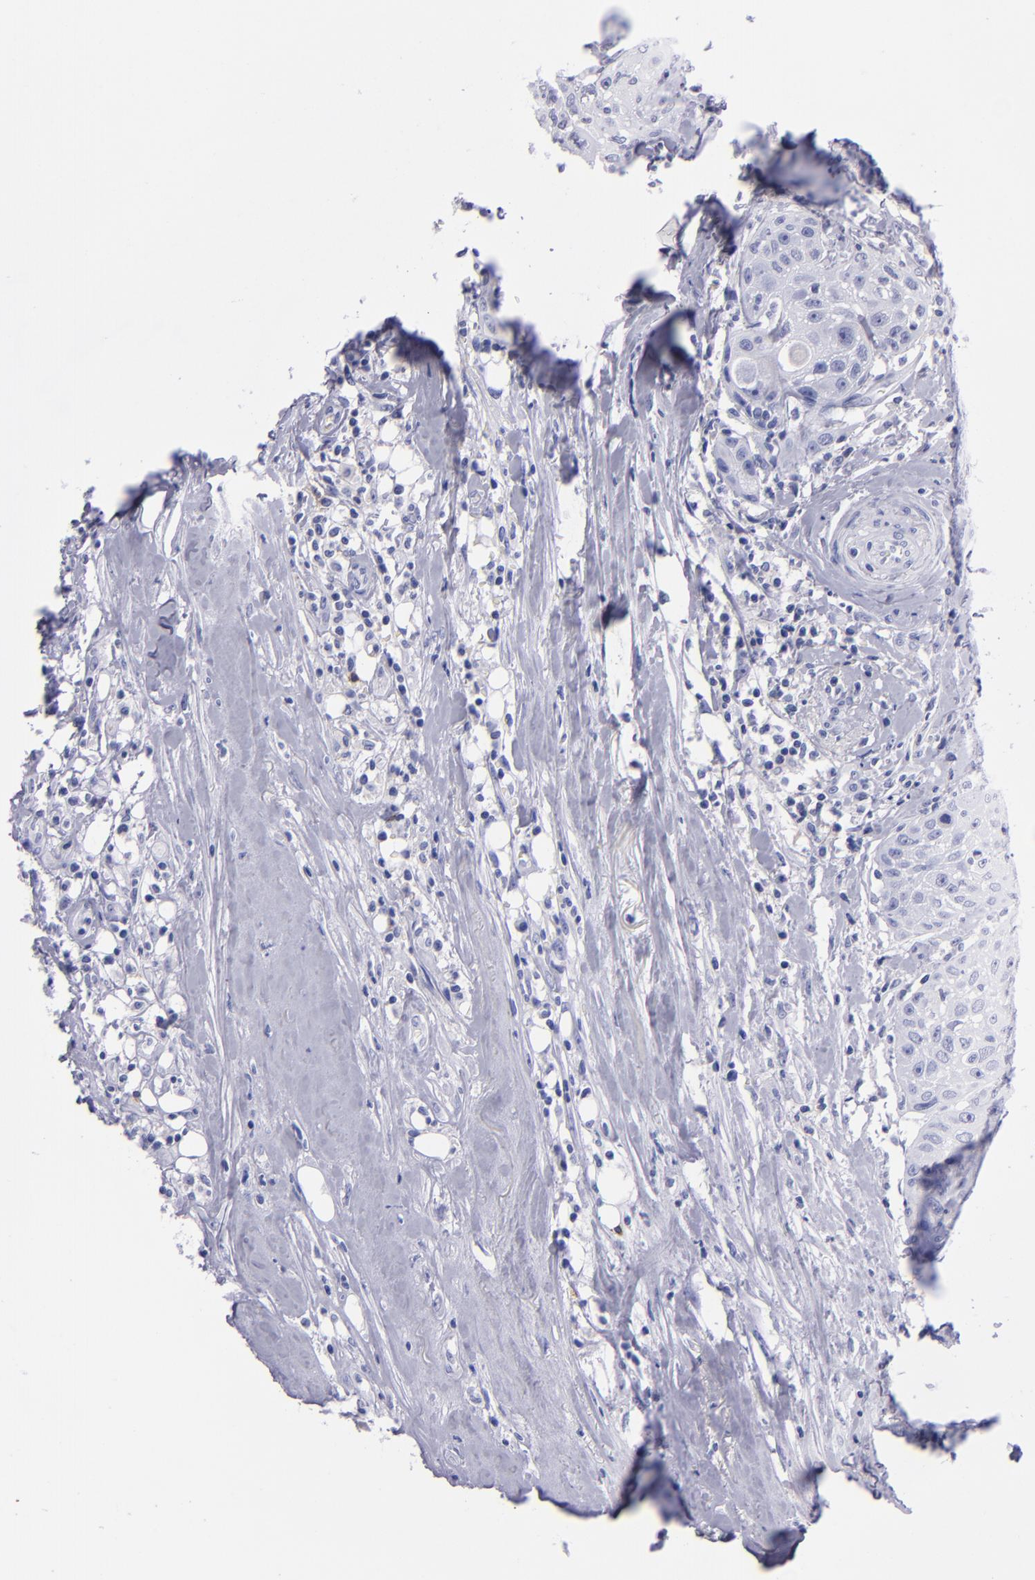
{"staining": {"intensity": "negative", "quantity": "none", "location": "none"}, "tissue": "head and neck cancer", "cell_type": "Tumor cells", "image_type": "cancer", "snomed": [{"axis": "morphology", "description": "Squamous cell carcinoma, NOS"}, {"axis": "topography", "description": "Oral tissue"}, {"axis": "topography", "description": "Head-Neck"}], "caption": "Micrograph shows no protein staining in tumor cells of head and neck squamous cell carcinoma tissue.", "gene": "CD37", "patient": {"sex": "female", "age": 82}}